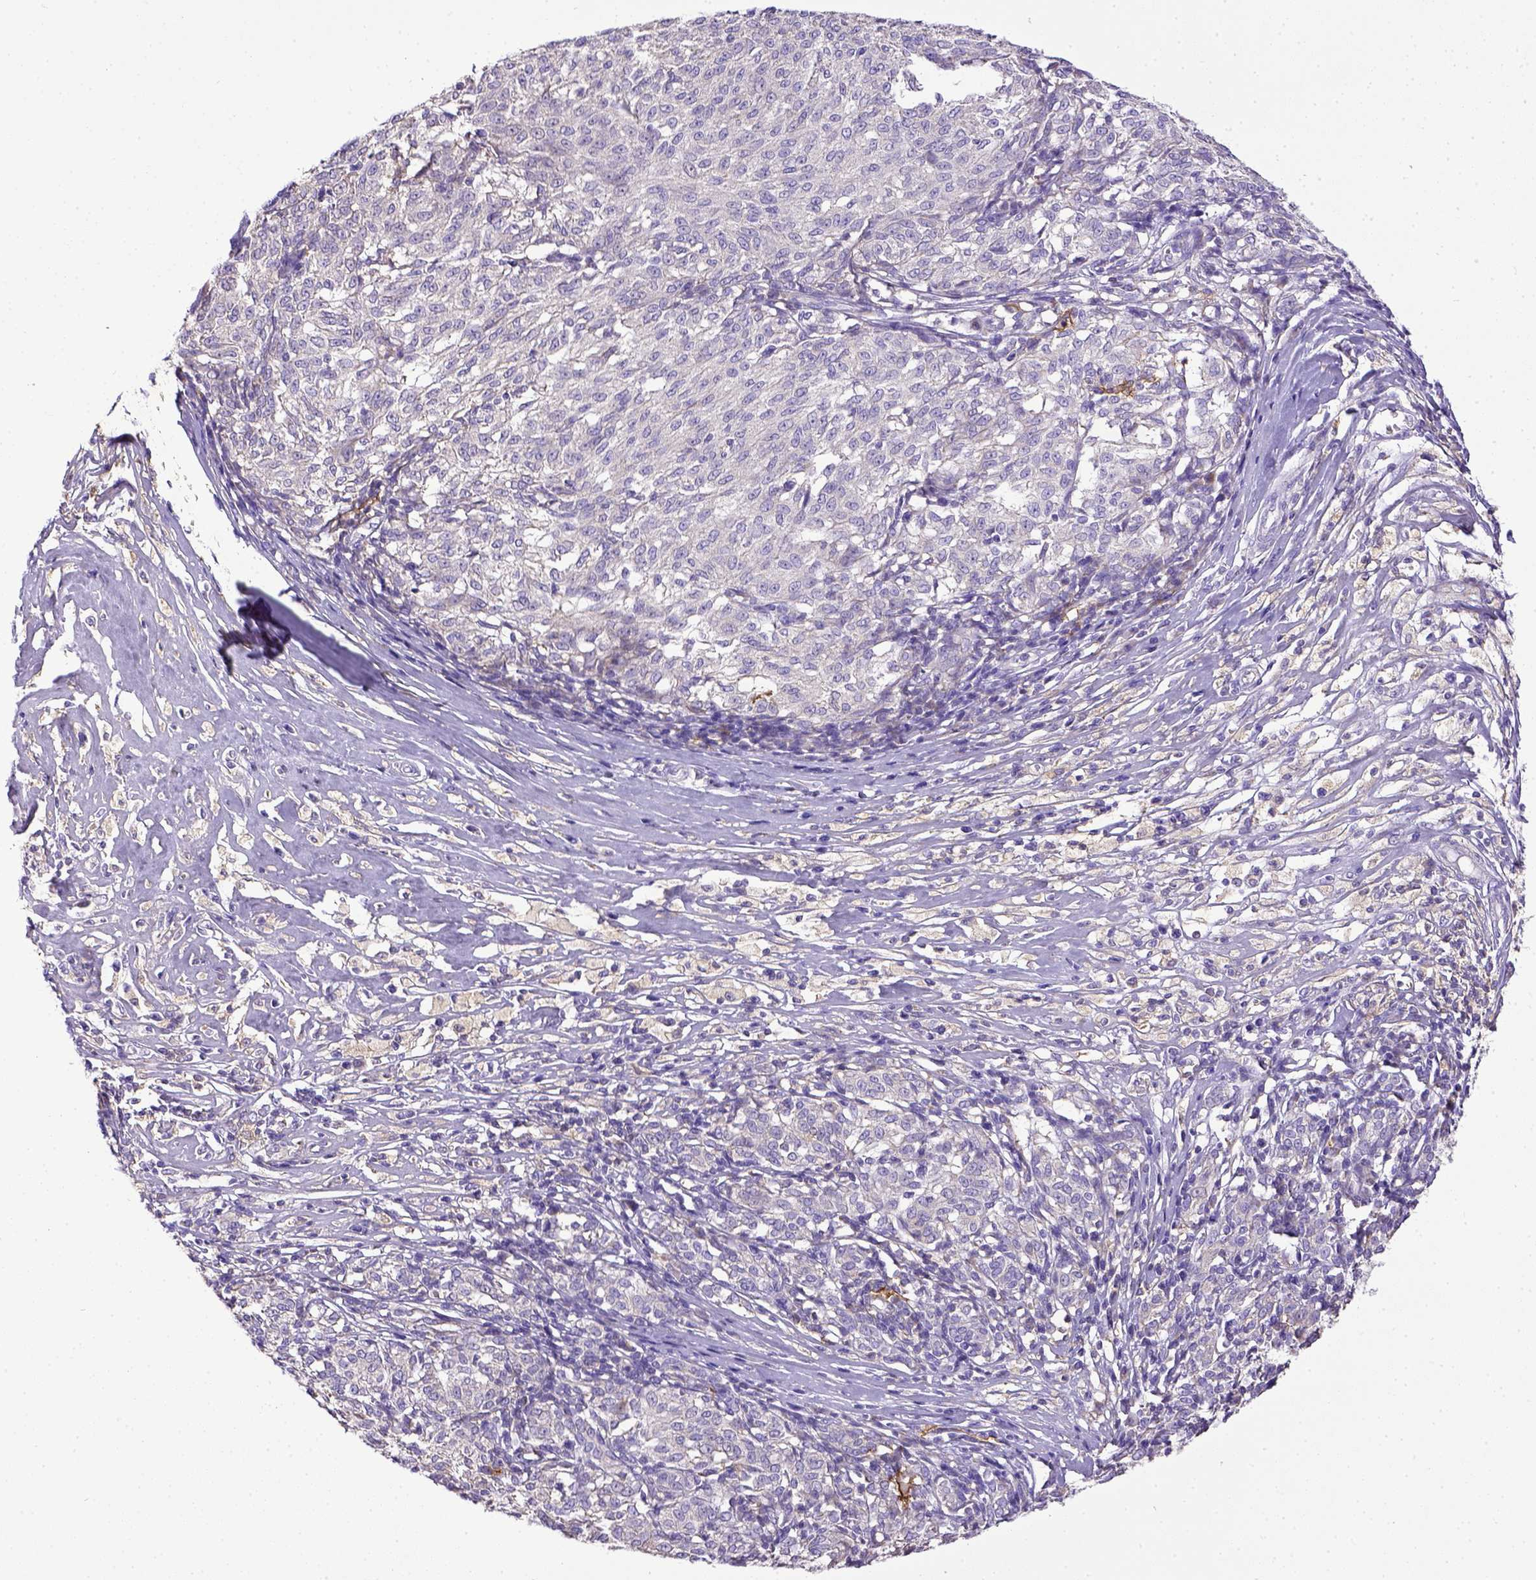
{"staining": {"intensity": "negative", "quantity": "none", "location": "none"}, "tissue": "melanoma", "cell_type": "Tumor cells", "image_type": "cancer", "snomed": [{"axis": "morphology", "description": "Malignant melanoma, NOS"}, {"axis": "topography", "description": "Skin"}], "caption": "Tumor cells are negative for brown protein staining in malignant melanoma. (DAB immunohistochemistry with hematoxylin counter stain).", "gene": "CD40", "patient": {"sex": "female", "age": 72}}